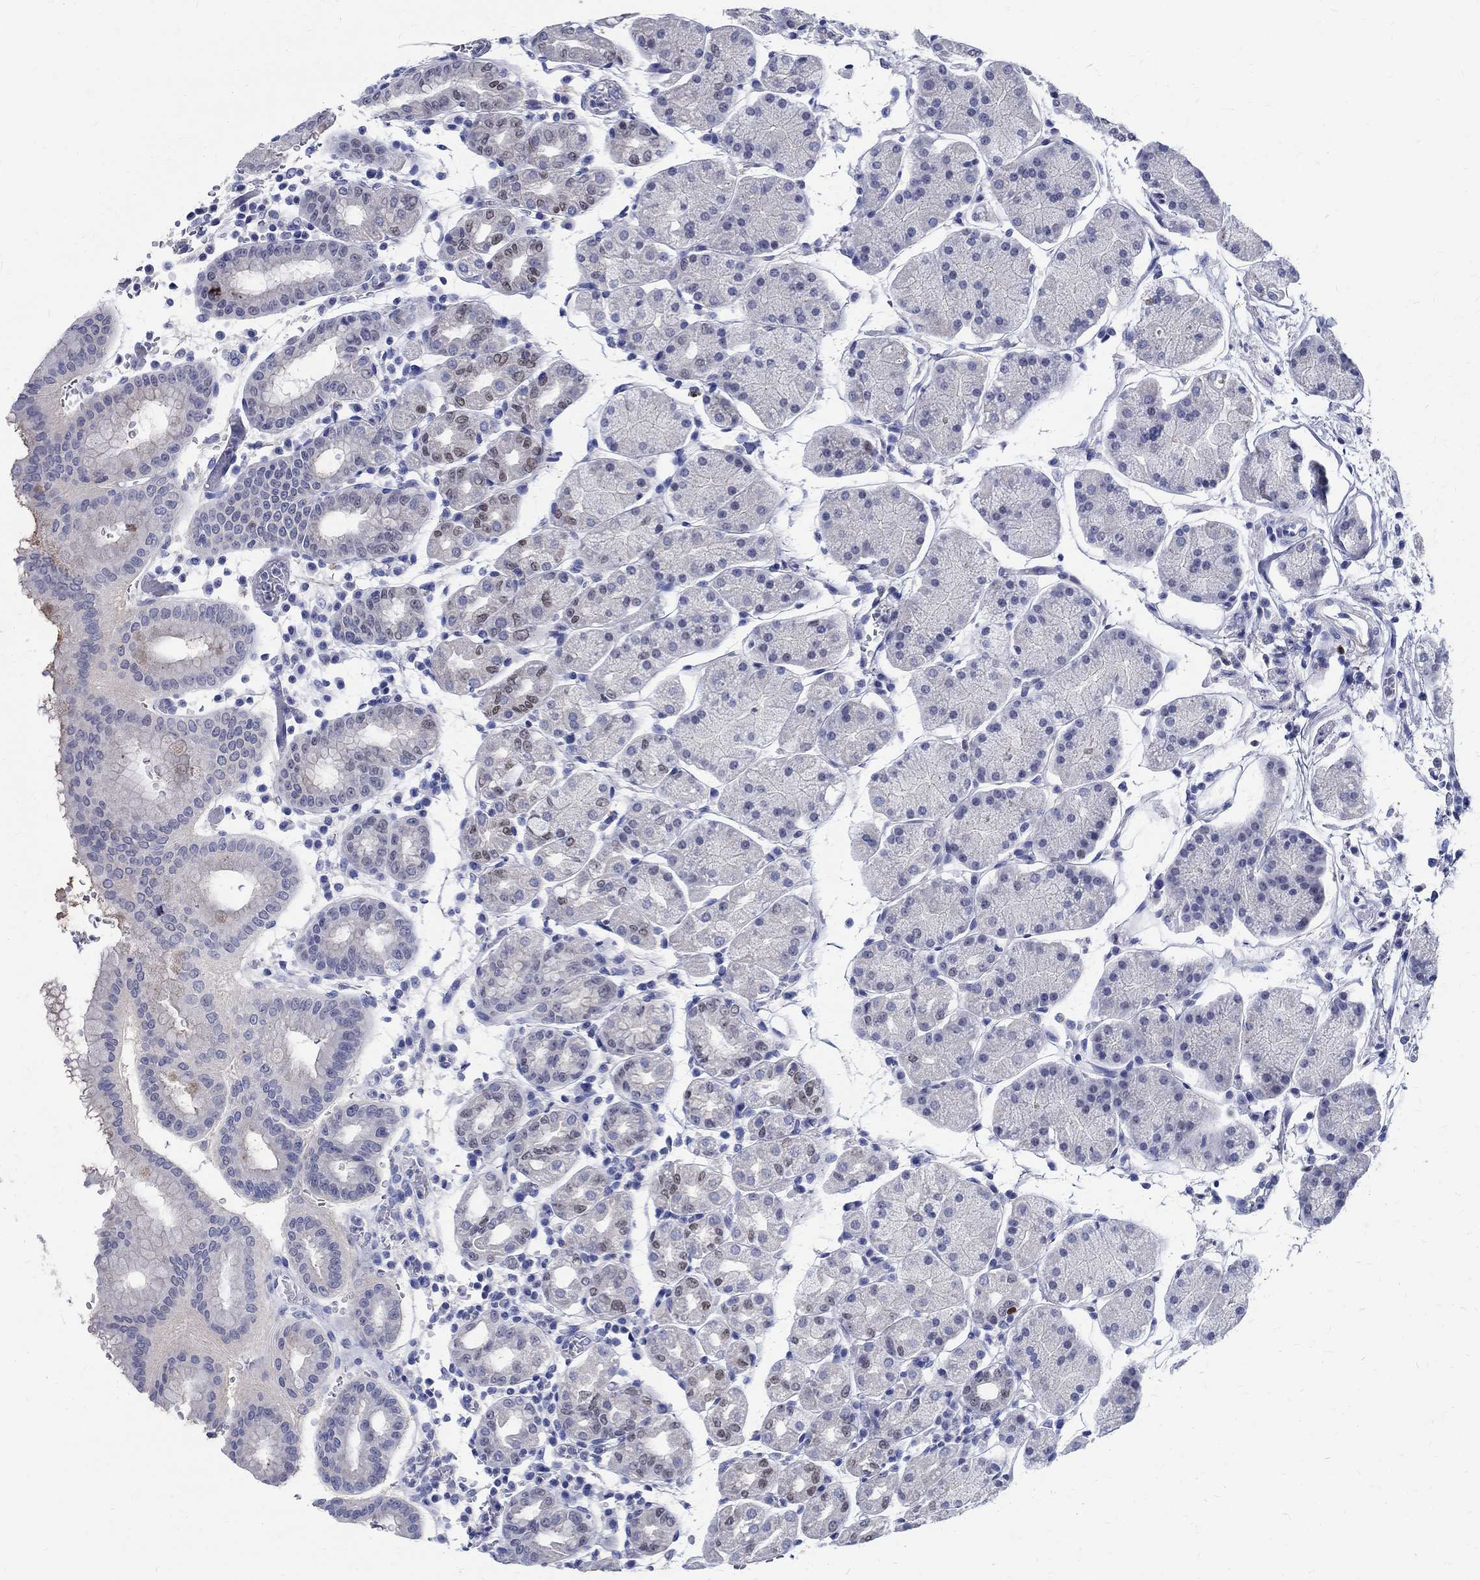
{"staining": {"intensity": "weak", "quantity": "<25%", "location": "nuclear"}, "tissue": "stomach", "cell_type": "Glandular cells", "image_type": "normal", "snomed": [{"axis": "morphology", "description": "Normal tissue, NOS"}, {"axis": "topography", "description": "Stomach"}], "caption": "Immunohistochemical staining of unremarkable stomach exhibits no significant expression in glandular cells. The staining is performed using DAB brown chromogen with nuclei counter-stained in using hematoxylin.", "gene": "SOX2", "patient": {"sex": "male", "age": 54}}